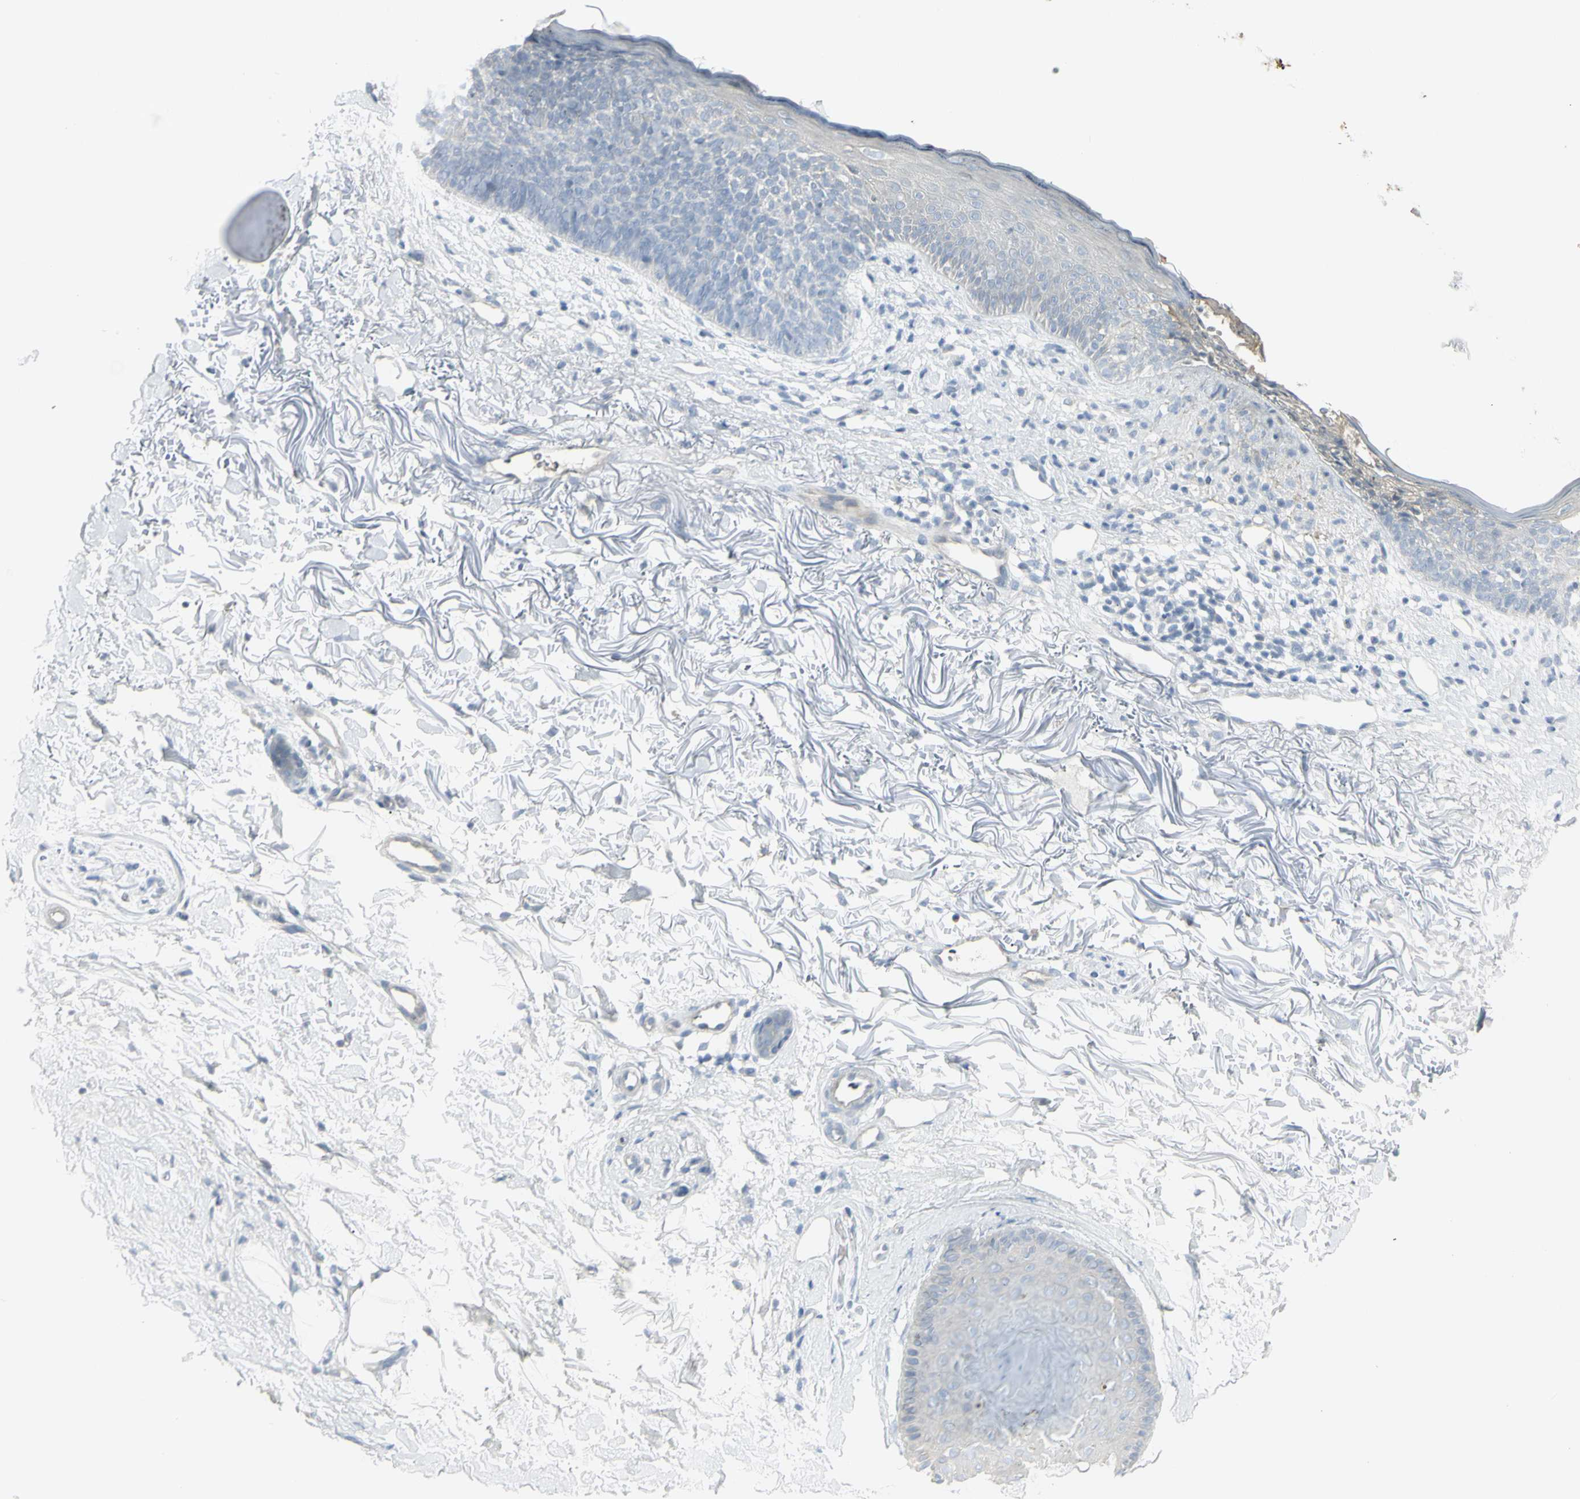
{"staining": {"intensity": "negative", "quantity": "none", "location": "none"}, "tissue": "skin cancer", "cell_type": "Tumor cells", "image_type": "cancer", "snomed": [{"axis": "morphology", "description": "Basal cell carcinoma"}, {"axis": "topography", "description": "Skin"}], "caption": "Tumor cells show no significant positivity in basal cell carcinoma (skin). (DAB immunohistochemistry (IHC), high magnification).", "gene": "PIP", "patient": {"sex": "female", "age": 70}}